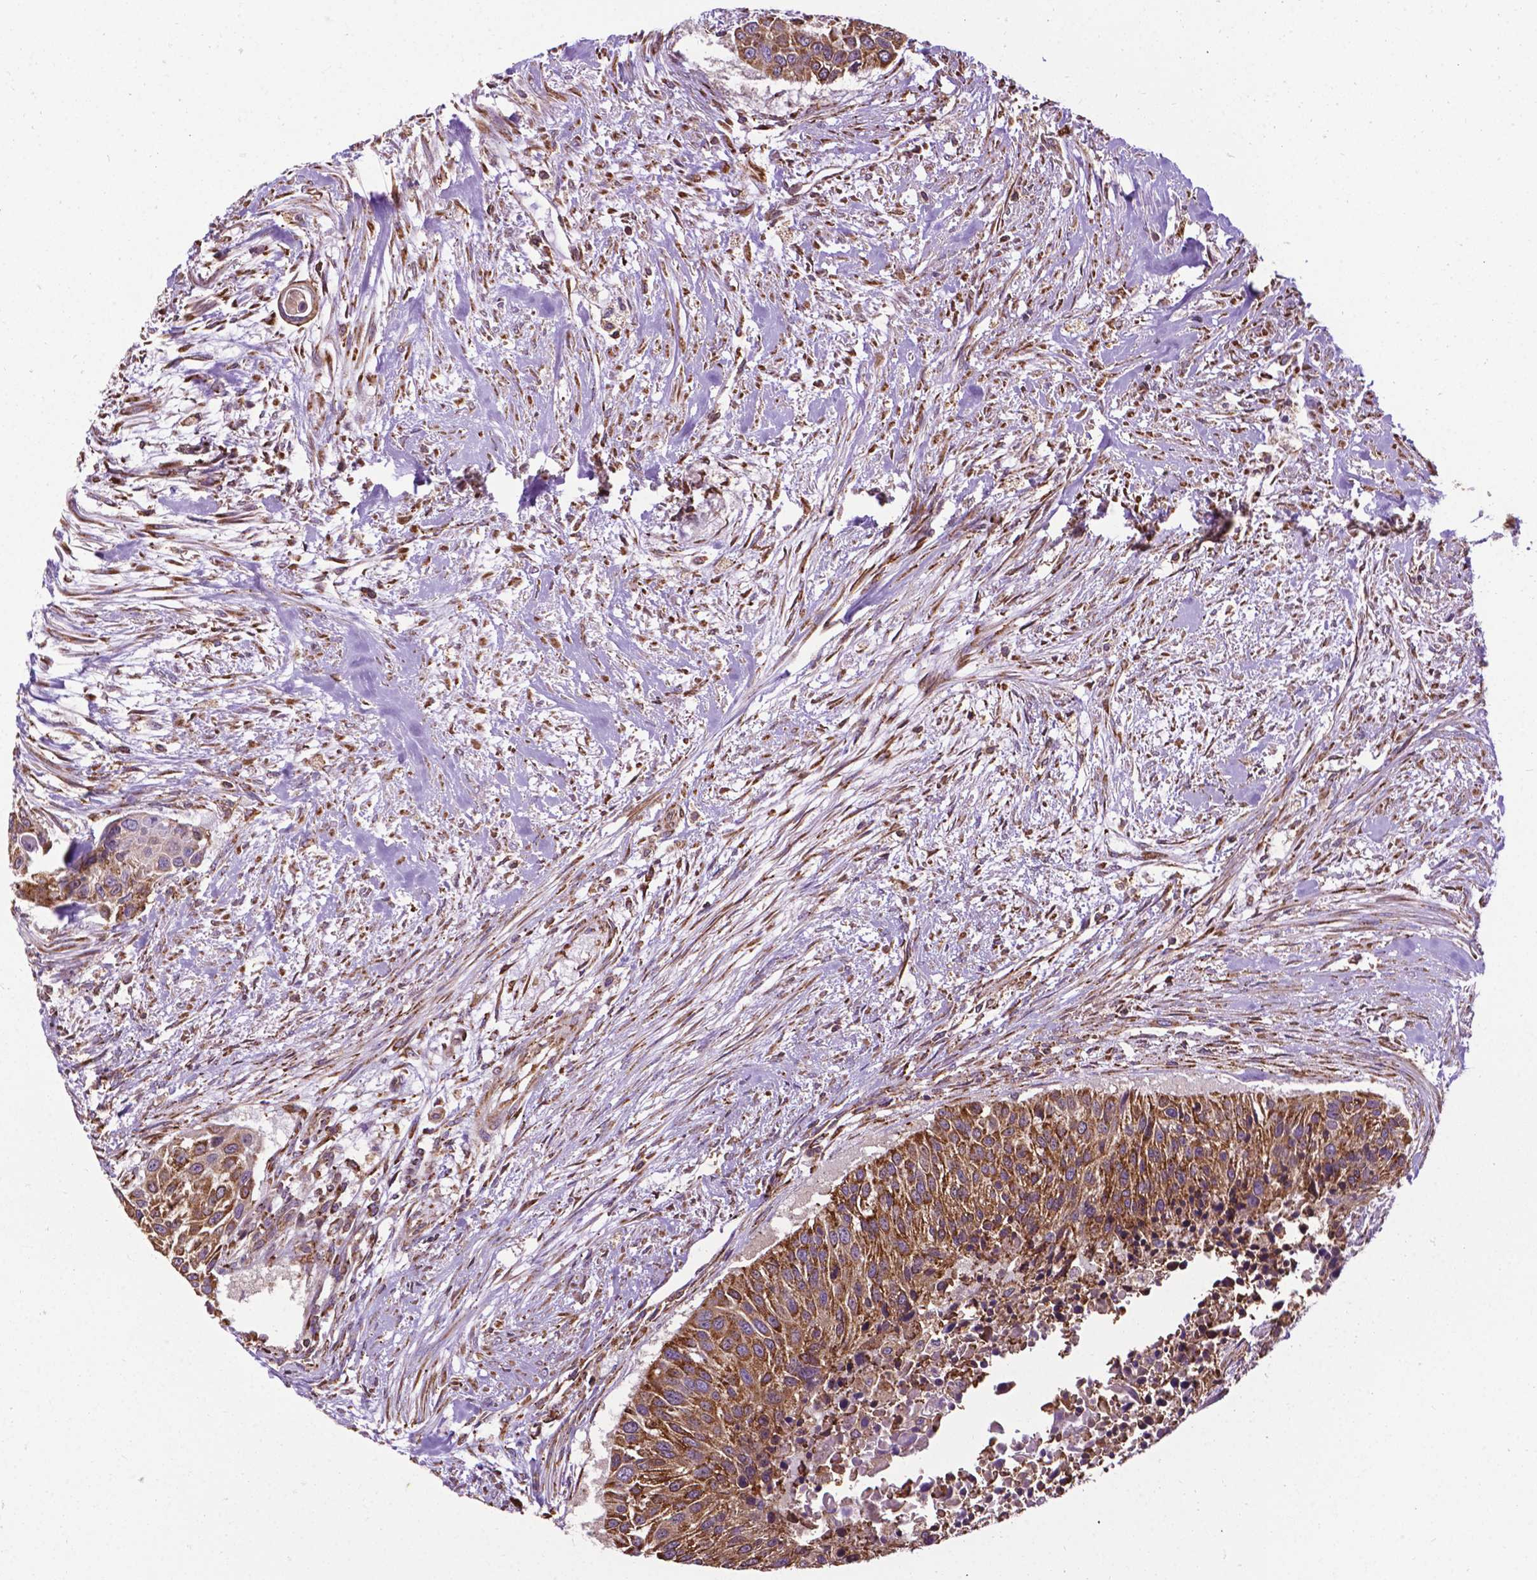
{"staining": {"intensity": "moderate", "quantity": ">75%", "location": "cytoplasmic/membranous"}, "tissue": "urothelial cancer", "cell_type": "Tumor cells", "image_type": "cancer", "snomed": [{"axis": "morphology", "description": "Urothelial carcinoma, NOS"}, {"axis": "topography", "description": "Urinary bladder"}], "caption": "A high-resolution image shows IHC staining of transitional cell carcinoma, which reveals moderate cytoplasmic/membranous expression in about >75% of tumor cells. The protein of interest is shown in brown color, while the nuclei are stained blue.", "gene": "GANAB", "patient": {"sex": "male", "age": 55}}